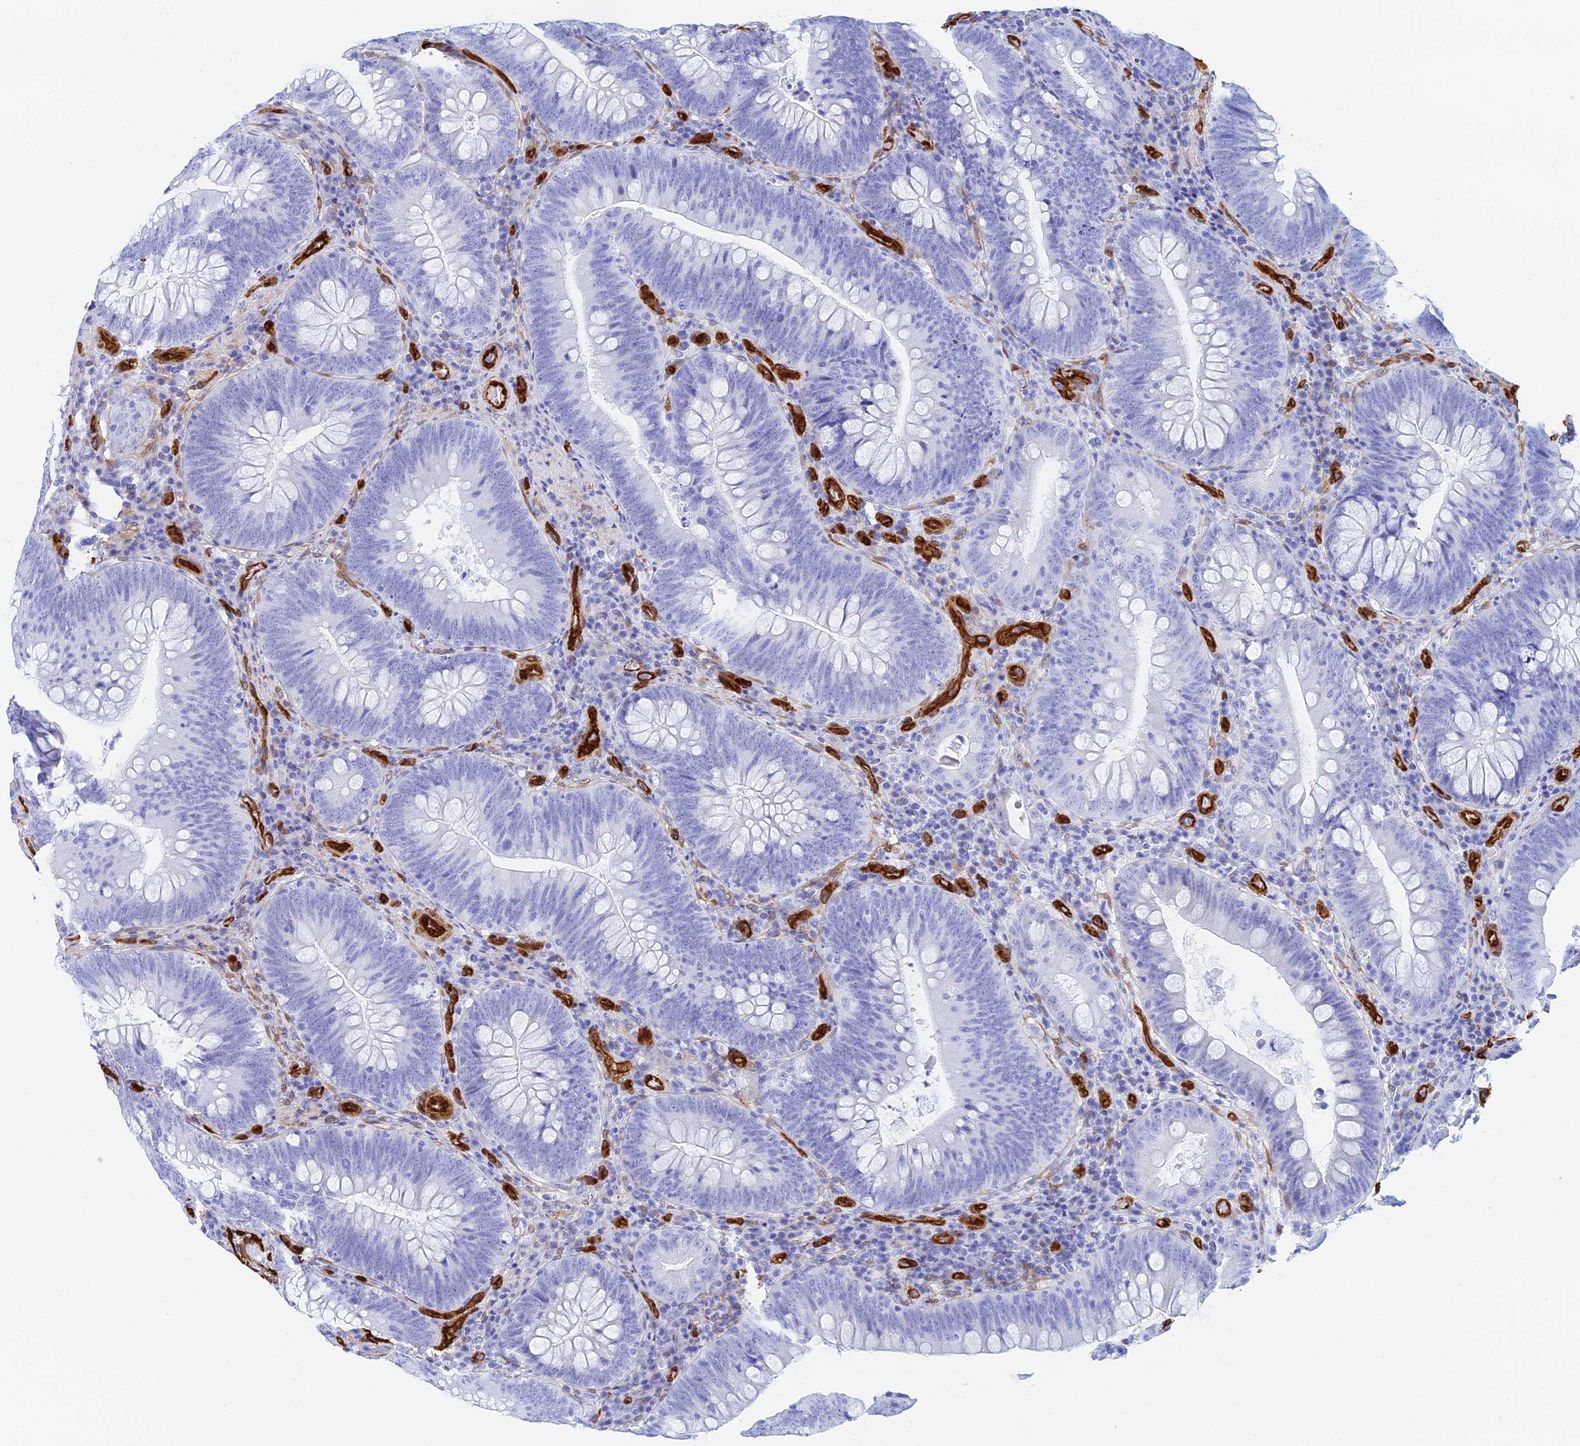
{"staining": {"intensity": "negative", "quantity": "none", "location": "none"}, "tissue": "colorectal cancer", "cell_type": "Tumor cells", "image_type": "cancer", "snomed": [{"axis": "morphology", "description": "Normal tissue, NOS"}, {"axis": "topography", "description": "Colon"}], "caption": "Tumor cells show no significant staining in colorectal cancer.", "gene": "CRIP2", "patient": {"sex": "female", "age": 82}}